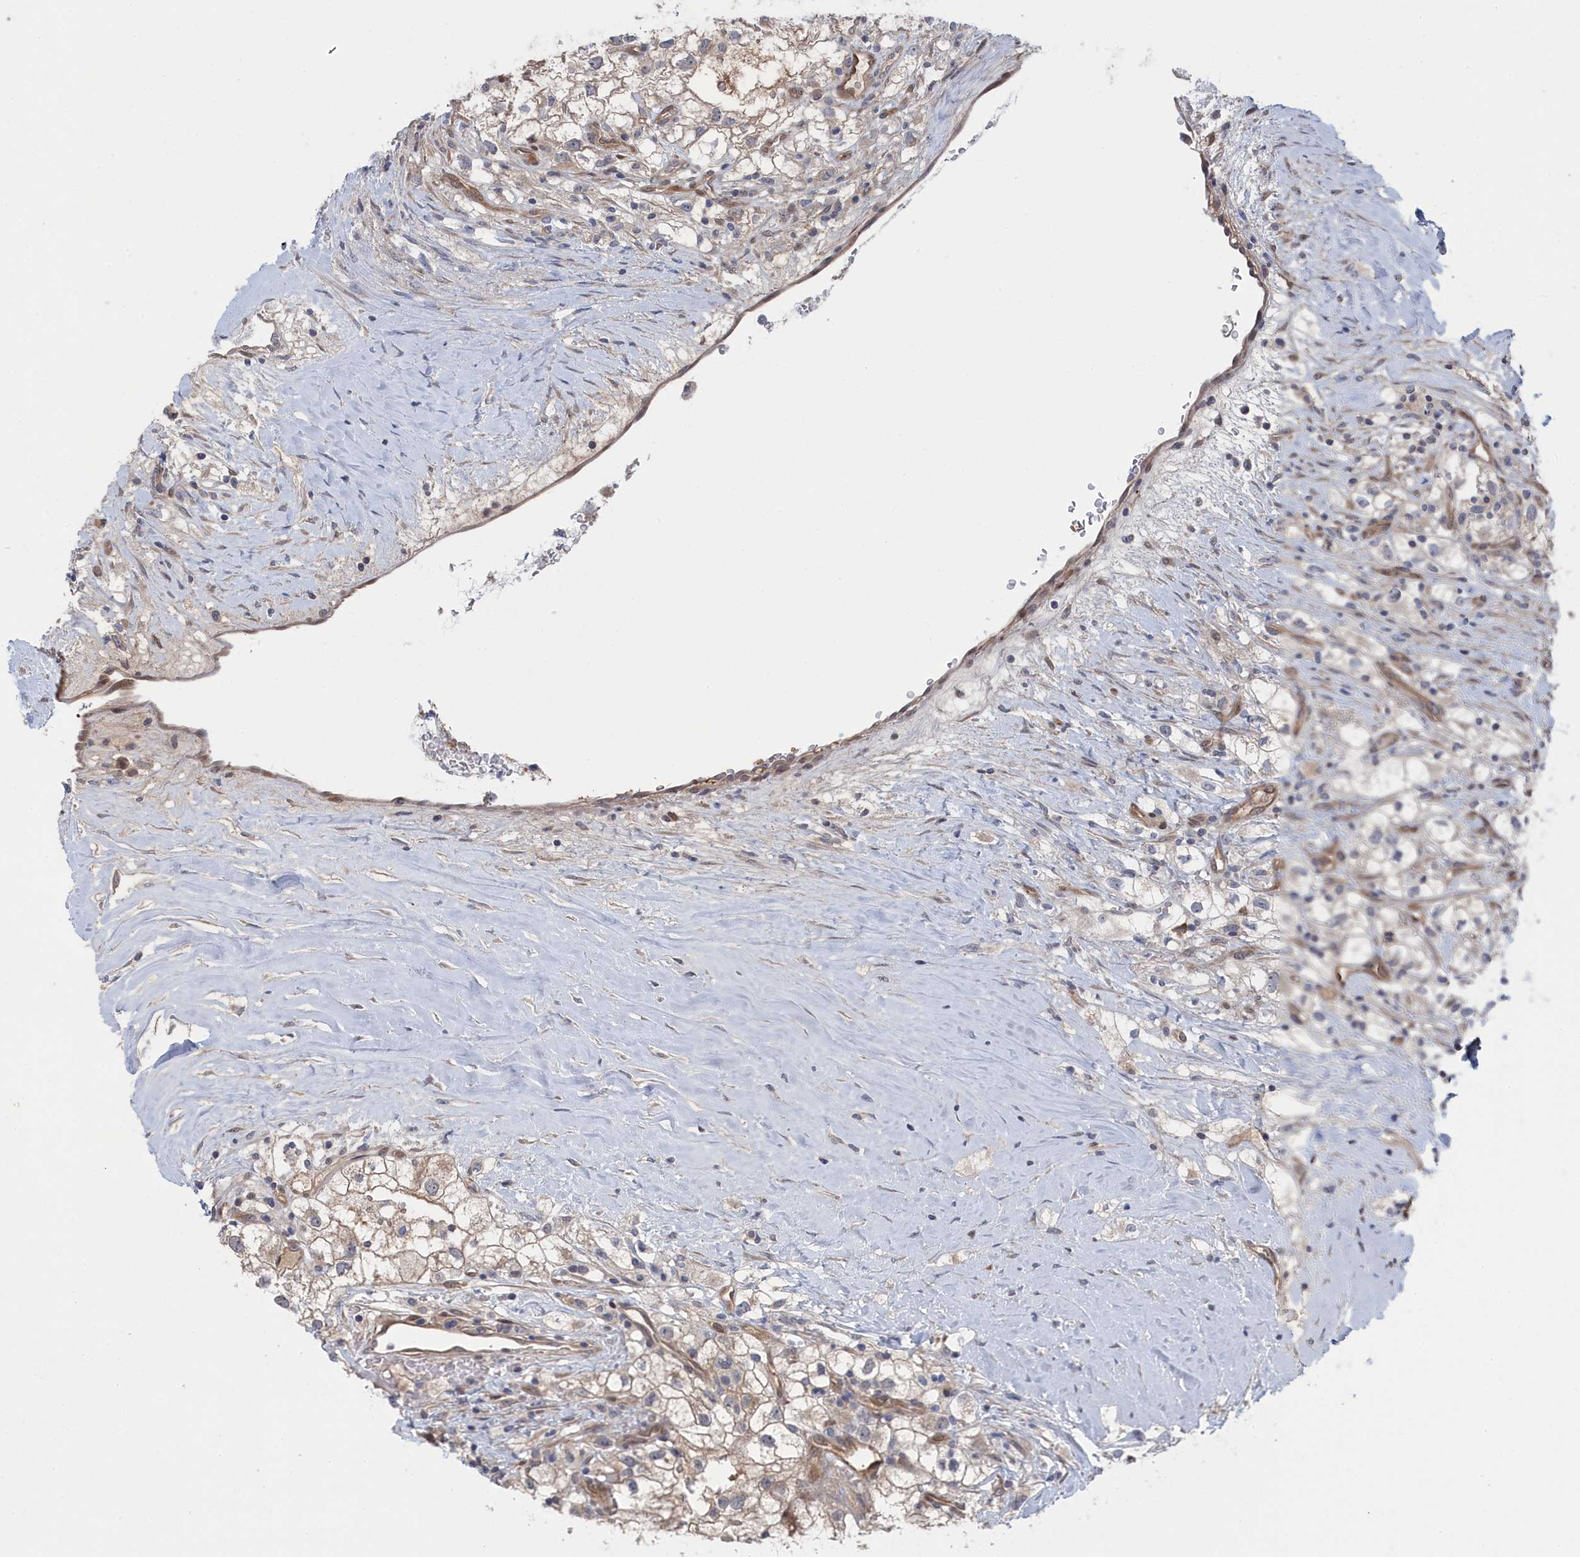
{"staining": {"intensity": "weak", "quantity": "<25%", "location": "cytoplasmic/membranous"}, "tissue": "renal cancer", "cell_type": "Tumor cells", "image_type": "cancer", "snomed": [{"axis": "morphology", "description": "Adenocarcinoma, NOS"}, {"axis": "topography", "description": "Kidney"}], "caption": "High magnification brightfield microscopy of renal cancer (adenocarcinoma) stained with DAB (3,3'-diaminobenzidine) (brown) and counterstained with hematoxylin (blue): tumor cells show no significant positivity.", "gene": "IRGQ", "patient": {"sex": "male", "age": 59}}